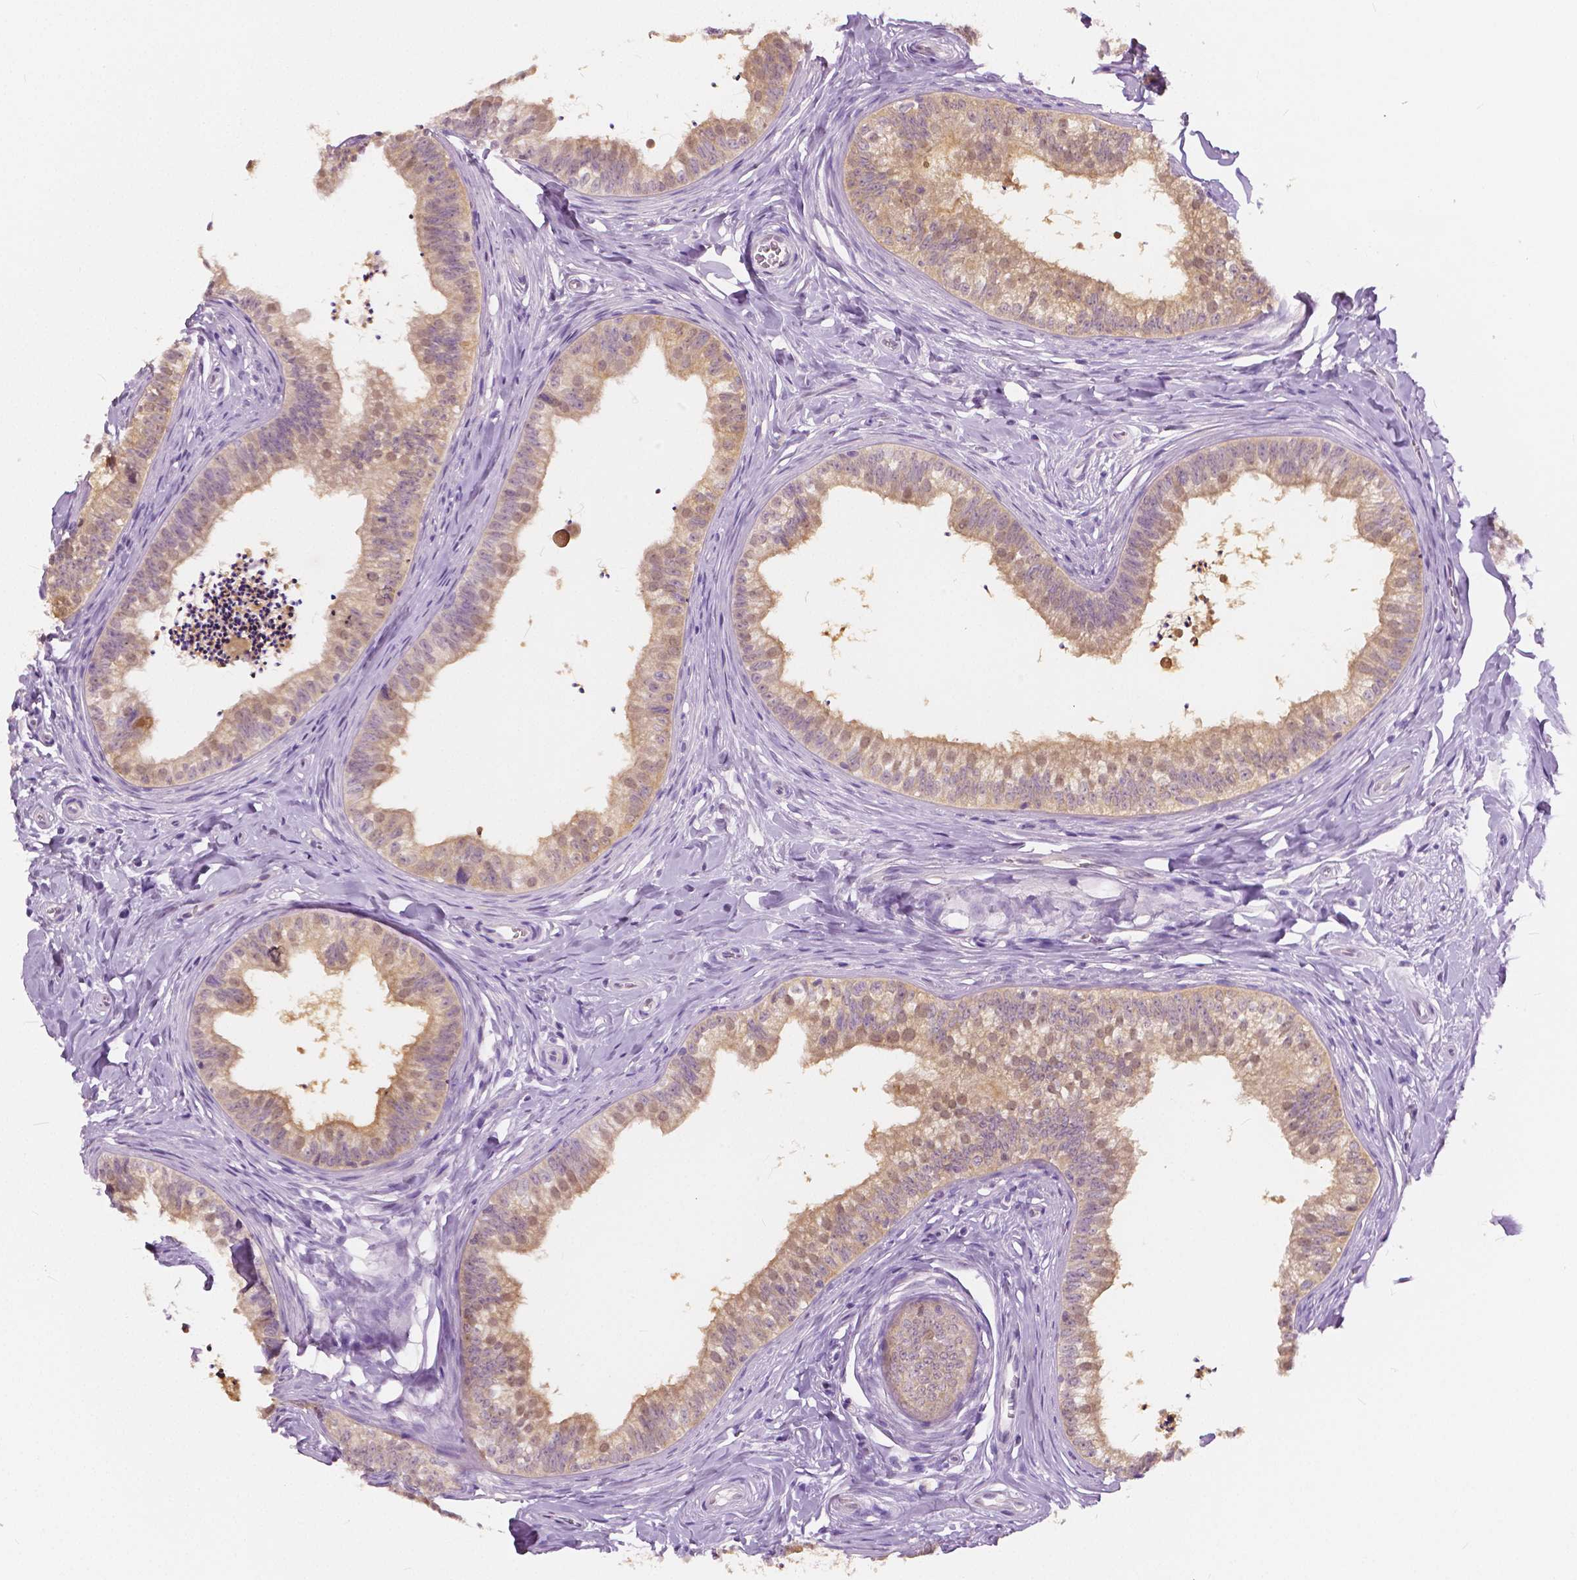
{"staining": {"intensity": "weak", "quantity": "25%-75%", "location": "cytoplasmic/membranous"}, "tissue": "epididymis", "cell_type": "Glandular cells", "image_type": "normal", "snomed": [{"axis": "morphology", "description": "Normal tissue, NOS"}, {"axis": "topography", "description": "Epididymis"}], "caption": "Protein expression analysis of normal human epididymis reveals weak cytoplasmic/membranous positivity in approximately 25%-75% of glandular cells. The protein of interest is shown in brown color, while the nuclei are stained blue.", "gene": "TKFC", "patient": {"sex": "male", "age": 24}}